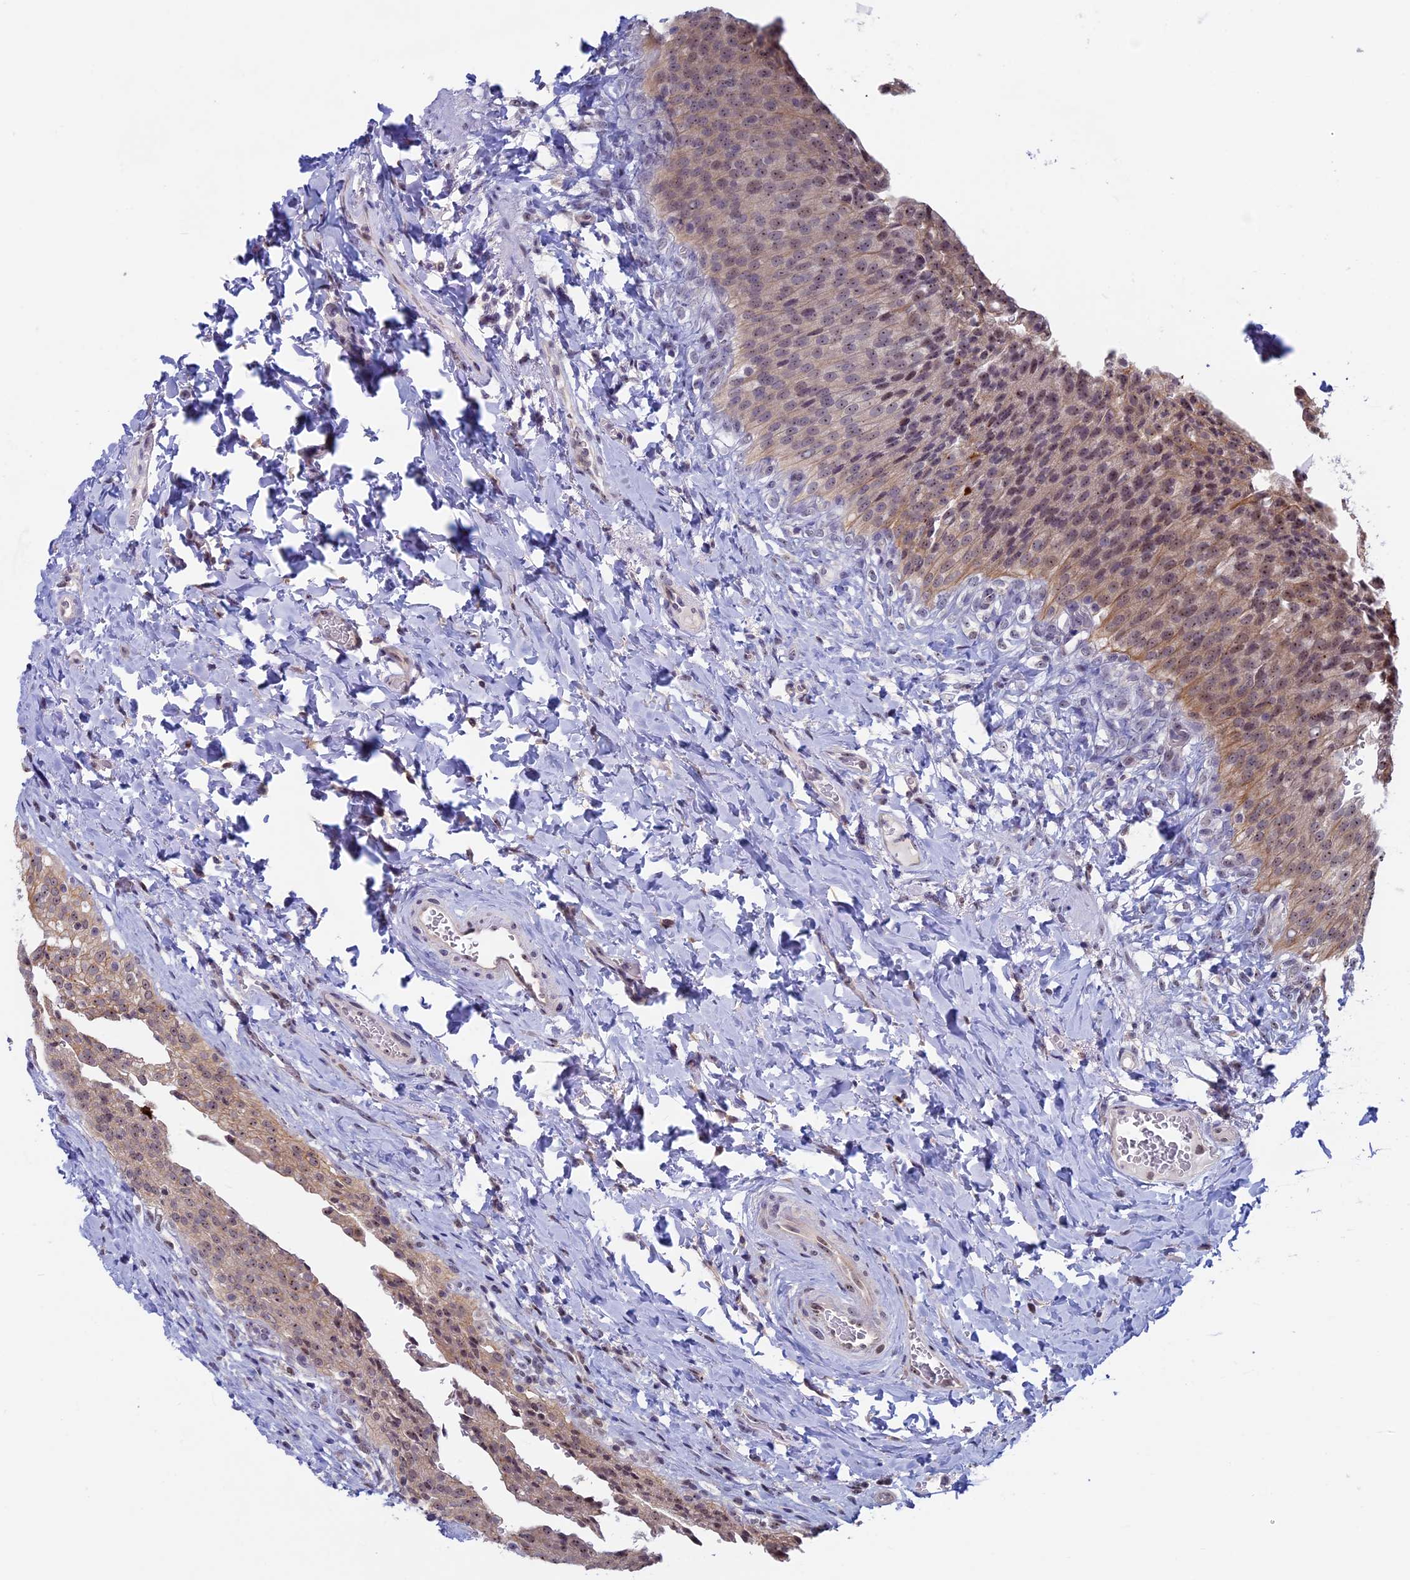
{"staining": {"intensity": "weak", "quantity": ">75%", "location": "cytoplasmic/membranous,nuclear"}, "tissue": "urinary bladder", "cell_type": "Urothelial cells", "image_type": "normal", "snomed": [{"axis": "morphology", "description": "Normal tissue, NOS"}, {"axis": "morphology", "description": "Inflammation, NOS"}, {"axis": "topography", "description": "Urinary bladder"}], "caption": "Normal urinary bladder was stained to show a protein in brown. There is low levels of weak cytoplasmic/membranous,nuclear expression in about >75% of urothelial cells. (brown staining indicates protein expression, while blue staining denotes nuclei).", "gene": "SPIRE1", "patient": {"sex": "male", "age": 64}}